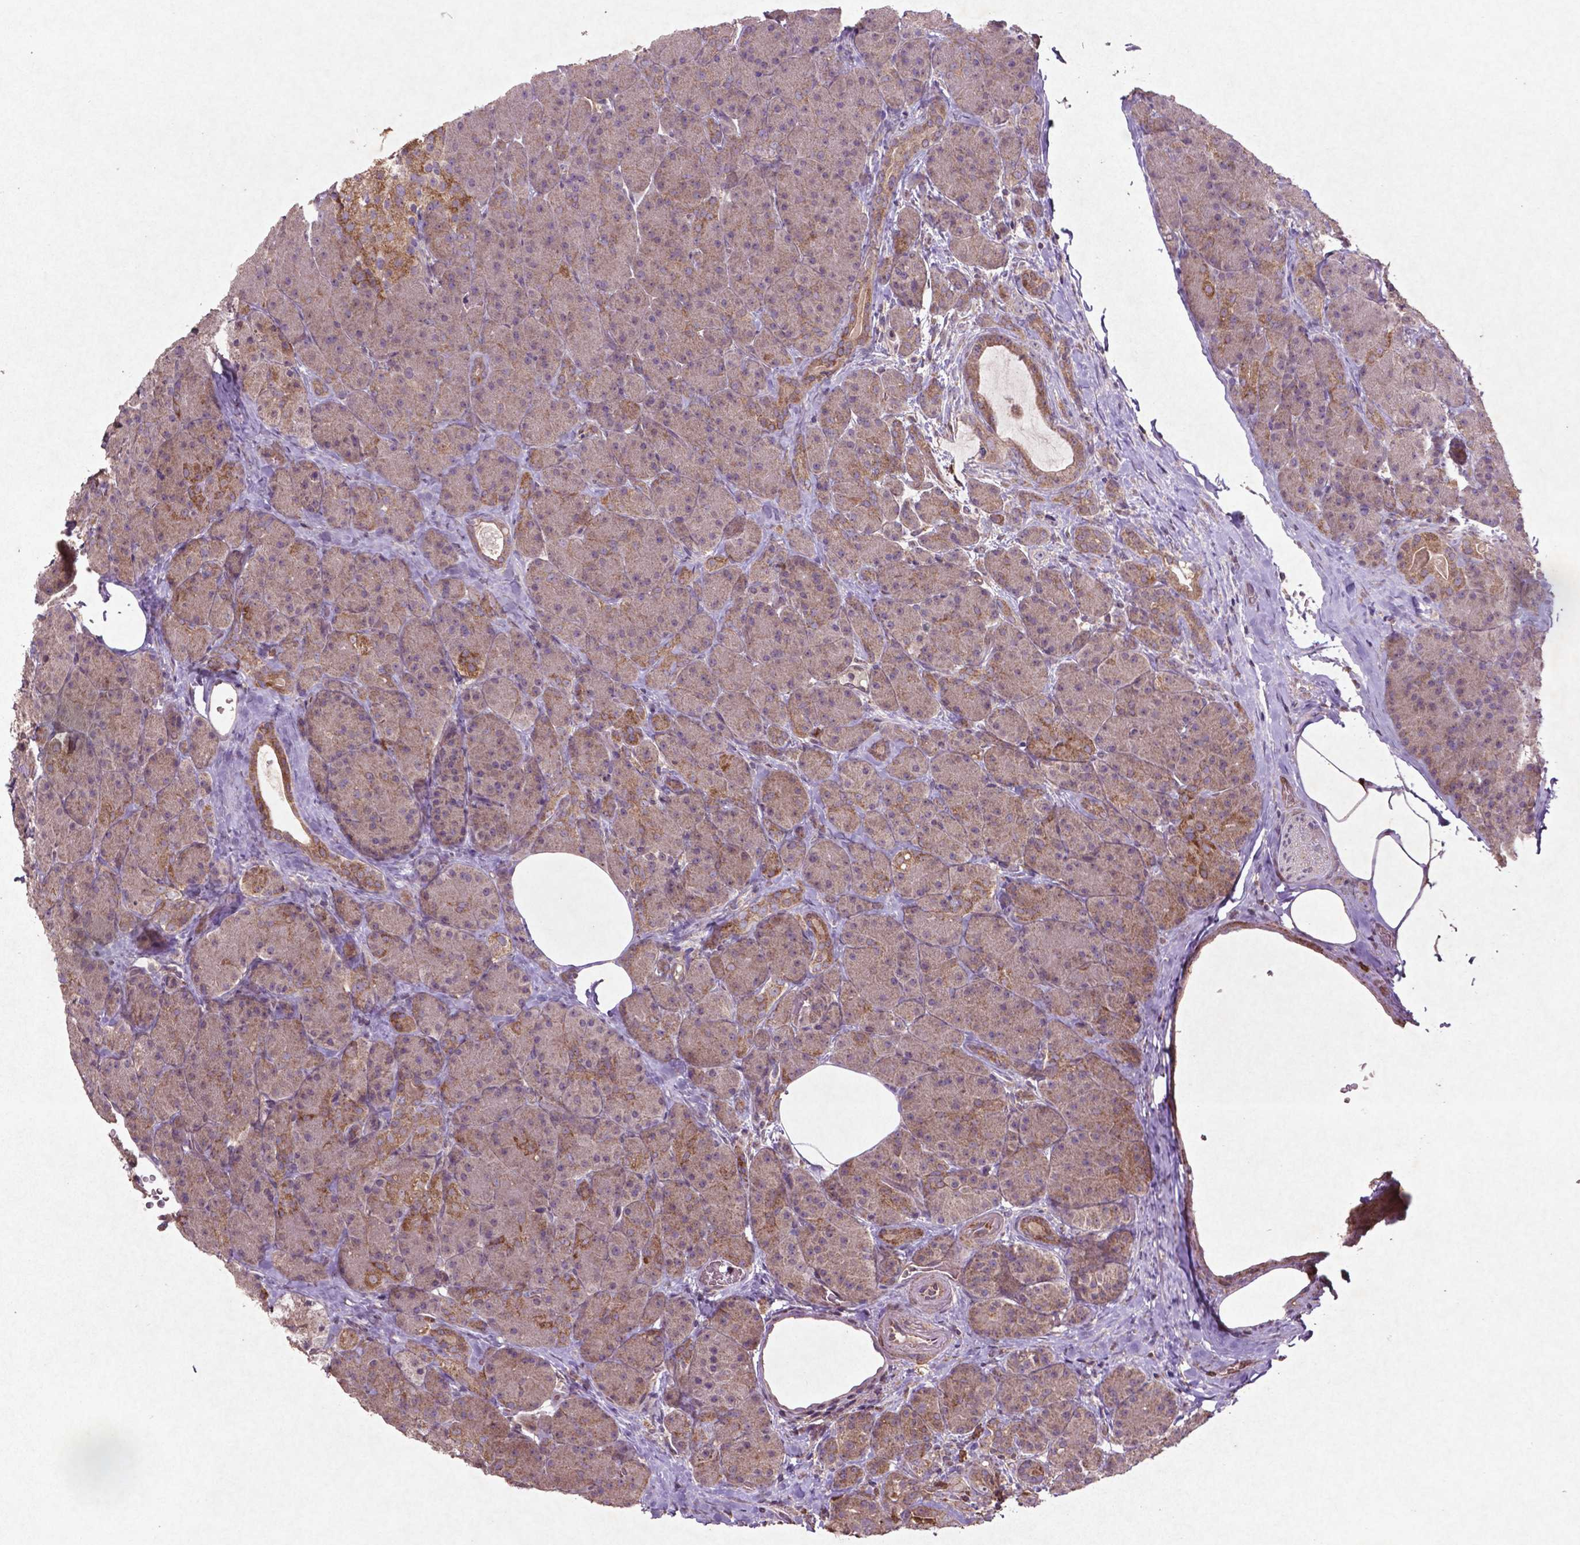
{"staining": {"intensity": "moderate", "quantity": "25%-75%", "location": "cytoplasmic/membranous"}, "tissue": "pancreas", "cell_type": "Exocrine glandular cells", "image_type": "normal", "snomed": [{"axis": "morphology", "description": "Normal tissue, NOS"}, {"axis": "topography", "description": "Pancreas"}], "caption": "Brown immunohistochemical staining in normal pancreas displays moderate cytoplasmic/membranous expression in about 25%-75% of exocrine glandular cells. (brown staining indicates protein expression, while blue staining denotes nuclei).", "gene": "MTOR", "patient": {"sex": "male", "age": 57}}